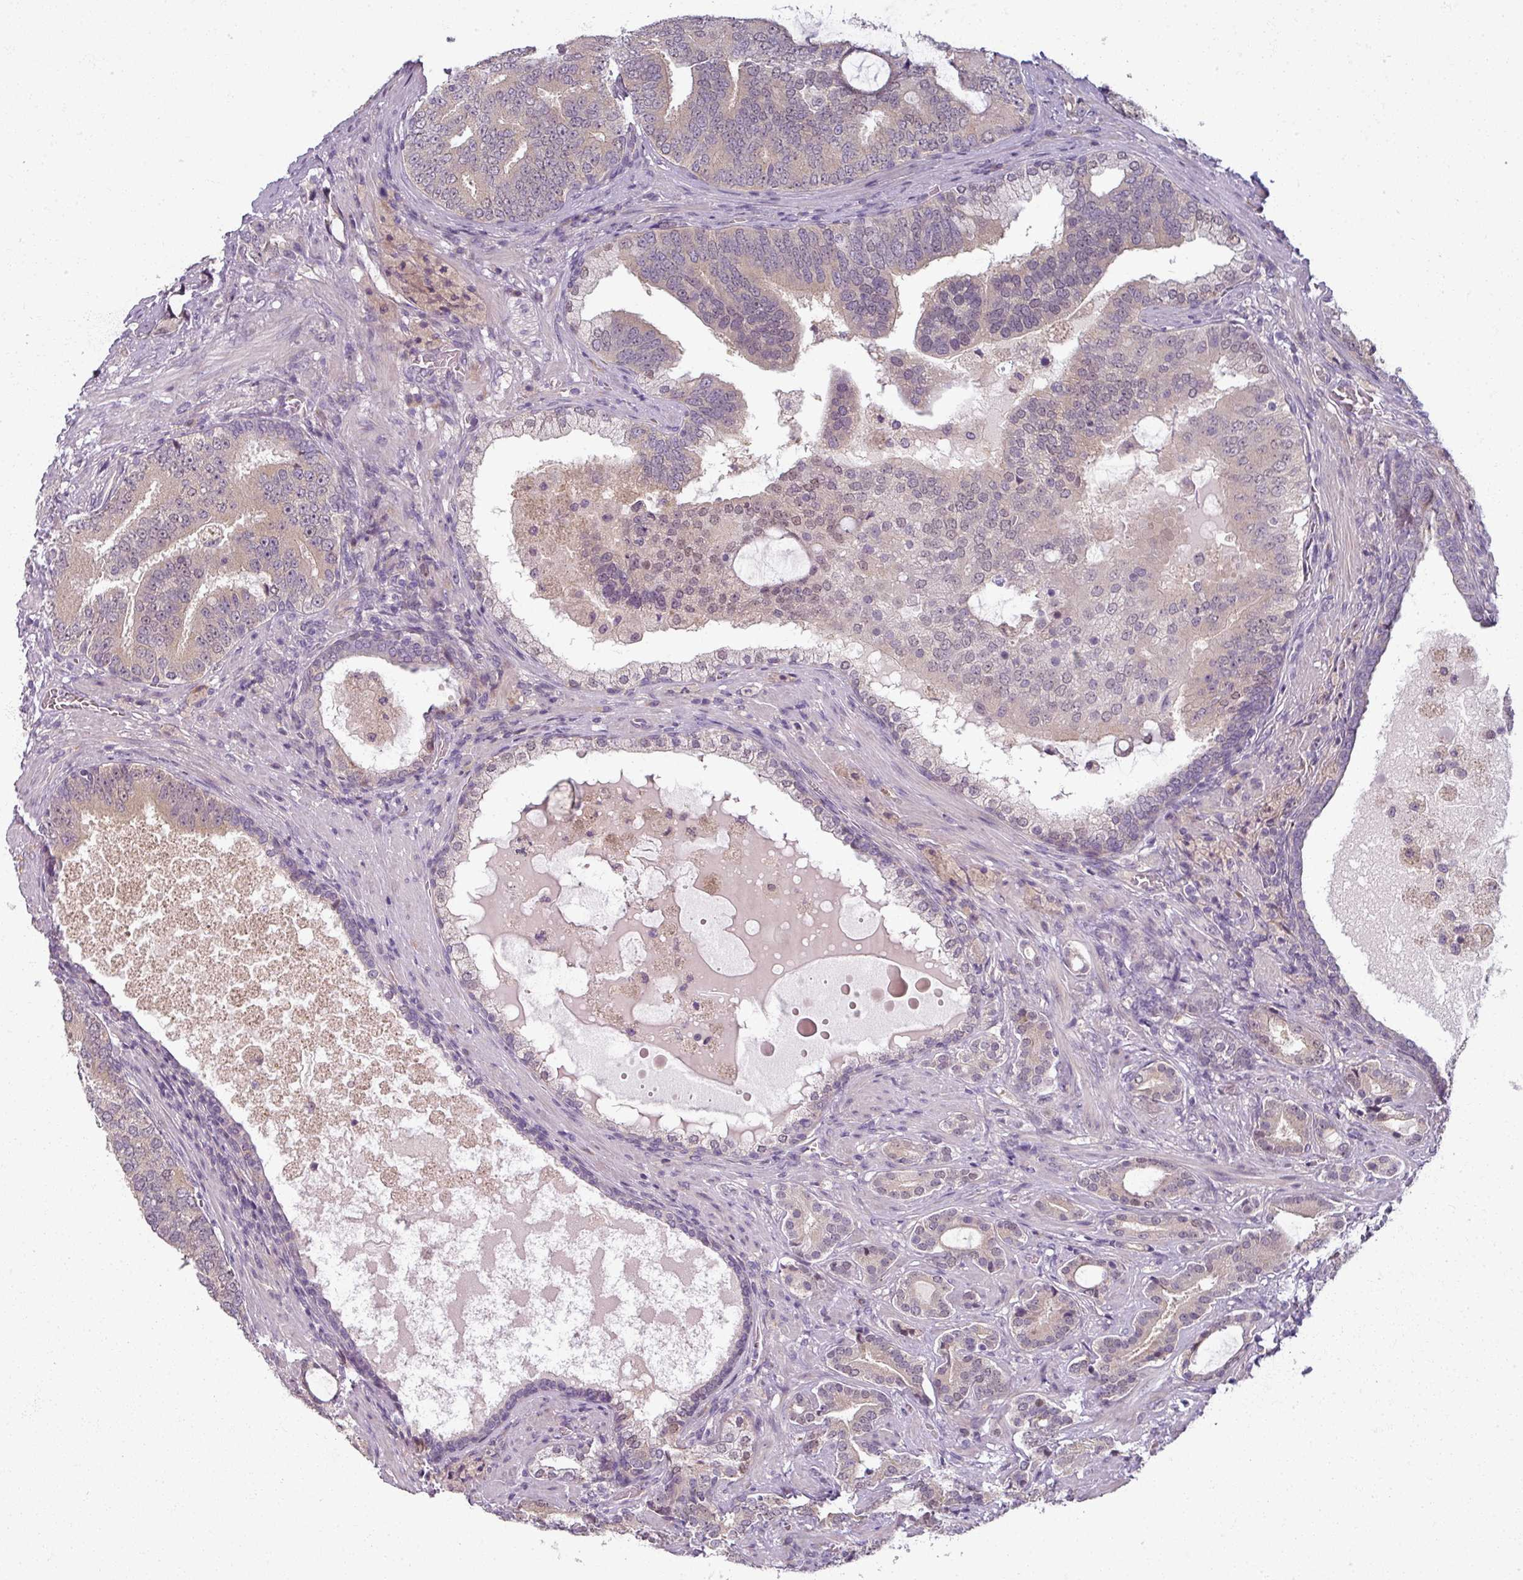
{"staining": {"intensity": "negative", "quantity": "none", "location": "none"}, "tissue": "prostate cancer", "cell_type": "Tumor cells", "image_type": "cancer", "snomed": [{"axis": "morphology", "description": "Adenocarcinoma, High grade"}, {"axis": "topography", "description": "Prostate"}], "caption": "Histopathology image shows no significant protein positivity in tumor cells of prostate cancer (high-grade adenocarcinoma). The staining was performed using DAB (3,3'-diaminobenzidine) to visualize the protein expression in brown, while the nuclei were stained in blue with hematoxylin (Magnification: 20x).", "gene": "MYMK", "patient": {"sex": "male", "age": 55}}